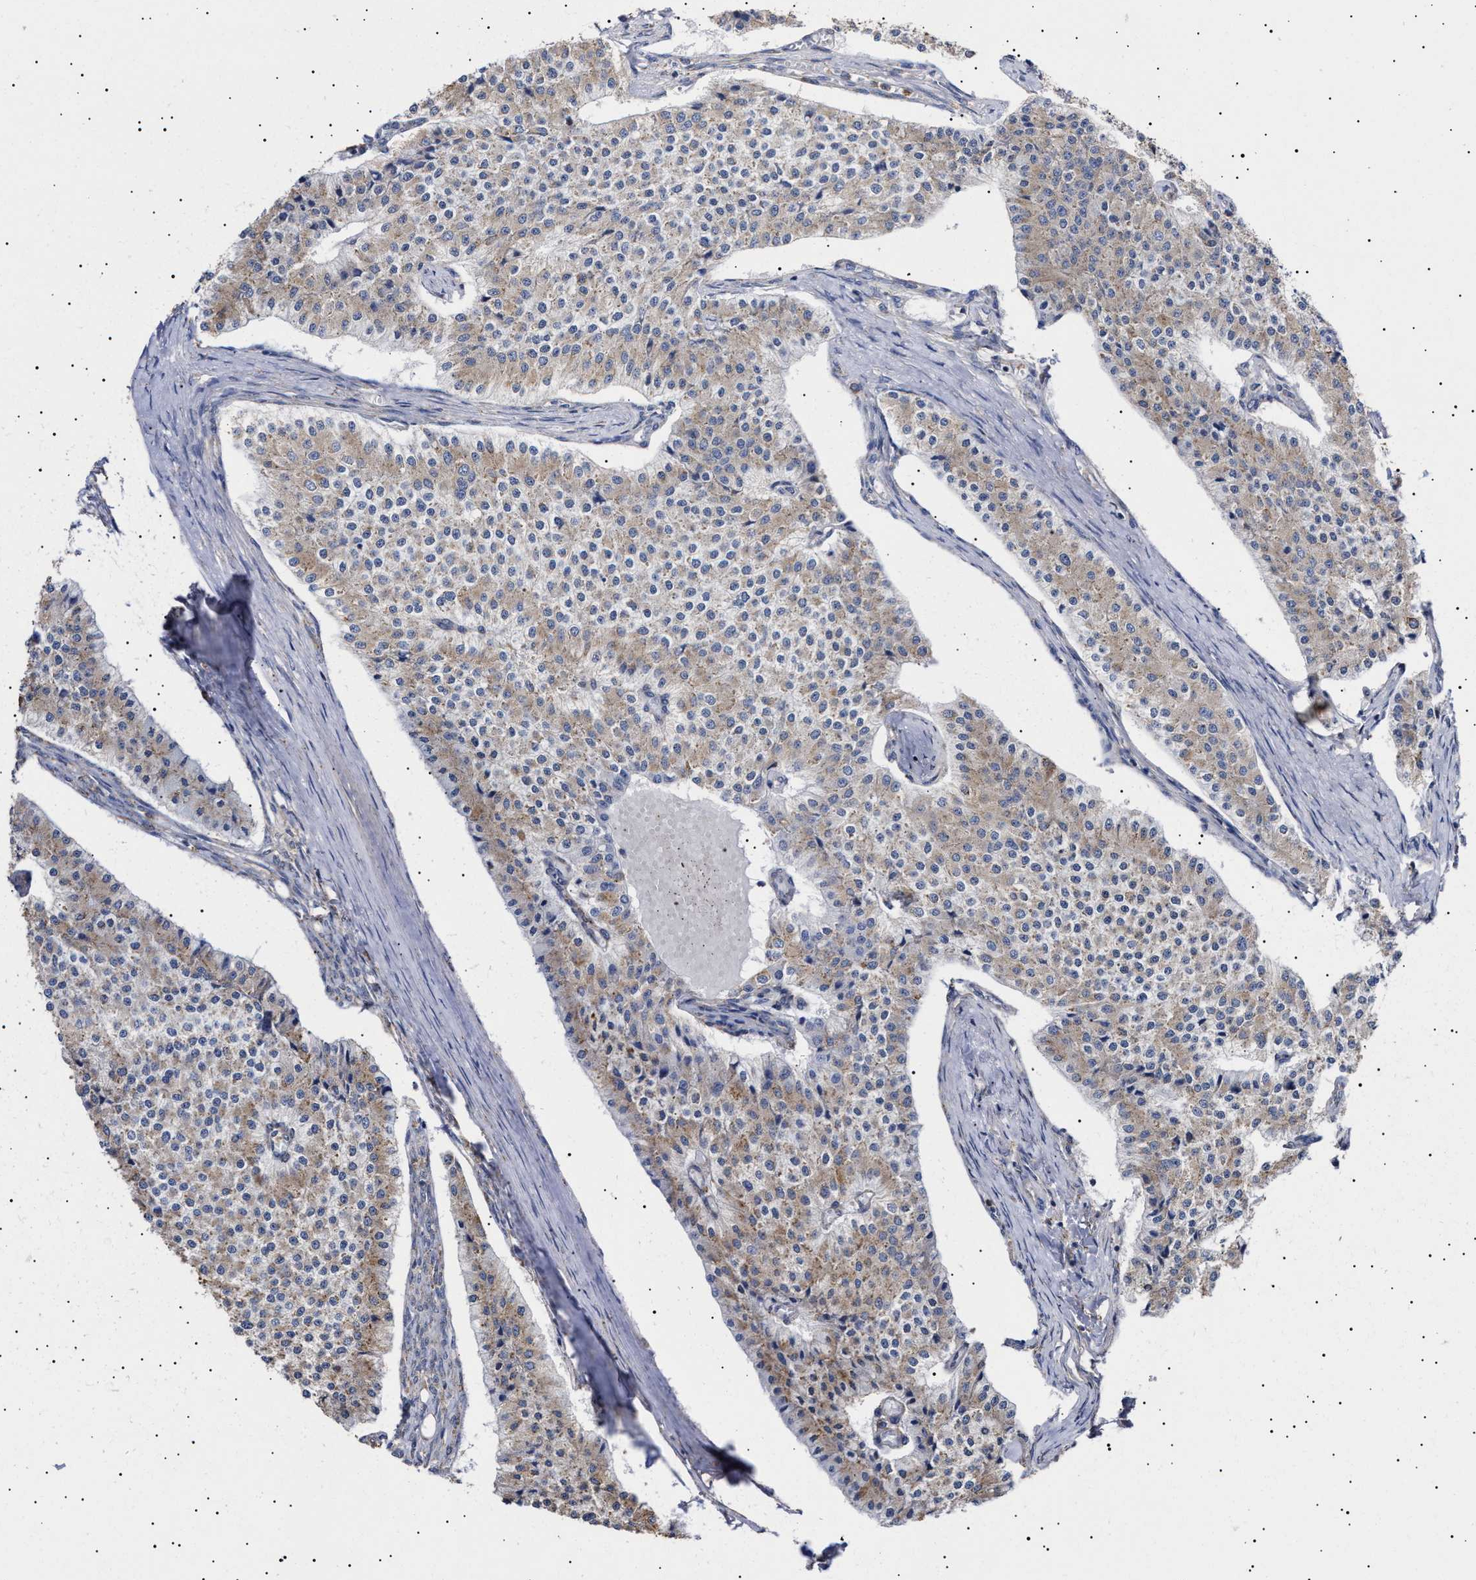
{"staining": {"intensity": "weak", "quantity": "25%-75%", "location": "cytoplasmic/membranous"}, "tissue": "carcinoid", "cell_type": "Tumor cells", "image_type": "cancer", "snomed": [{"axis": "morphology", "description": "Carcinoid, malignant, NOS"}, {"axis": "topography", "description": "Colon"}], "caption": "This photomicrograph shows immunohistochemistry (IHC) staining of carcinoid (malignant), with low weak cytoplasmic/membranous expression in about 25%-75% of tumor cells.", "gene": "ERCC6L2", "patient": {"sex": "female", "age": 52}}